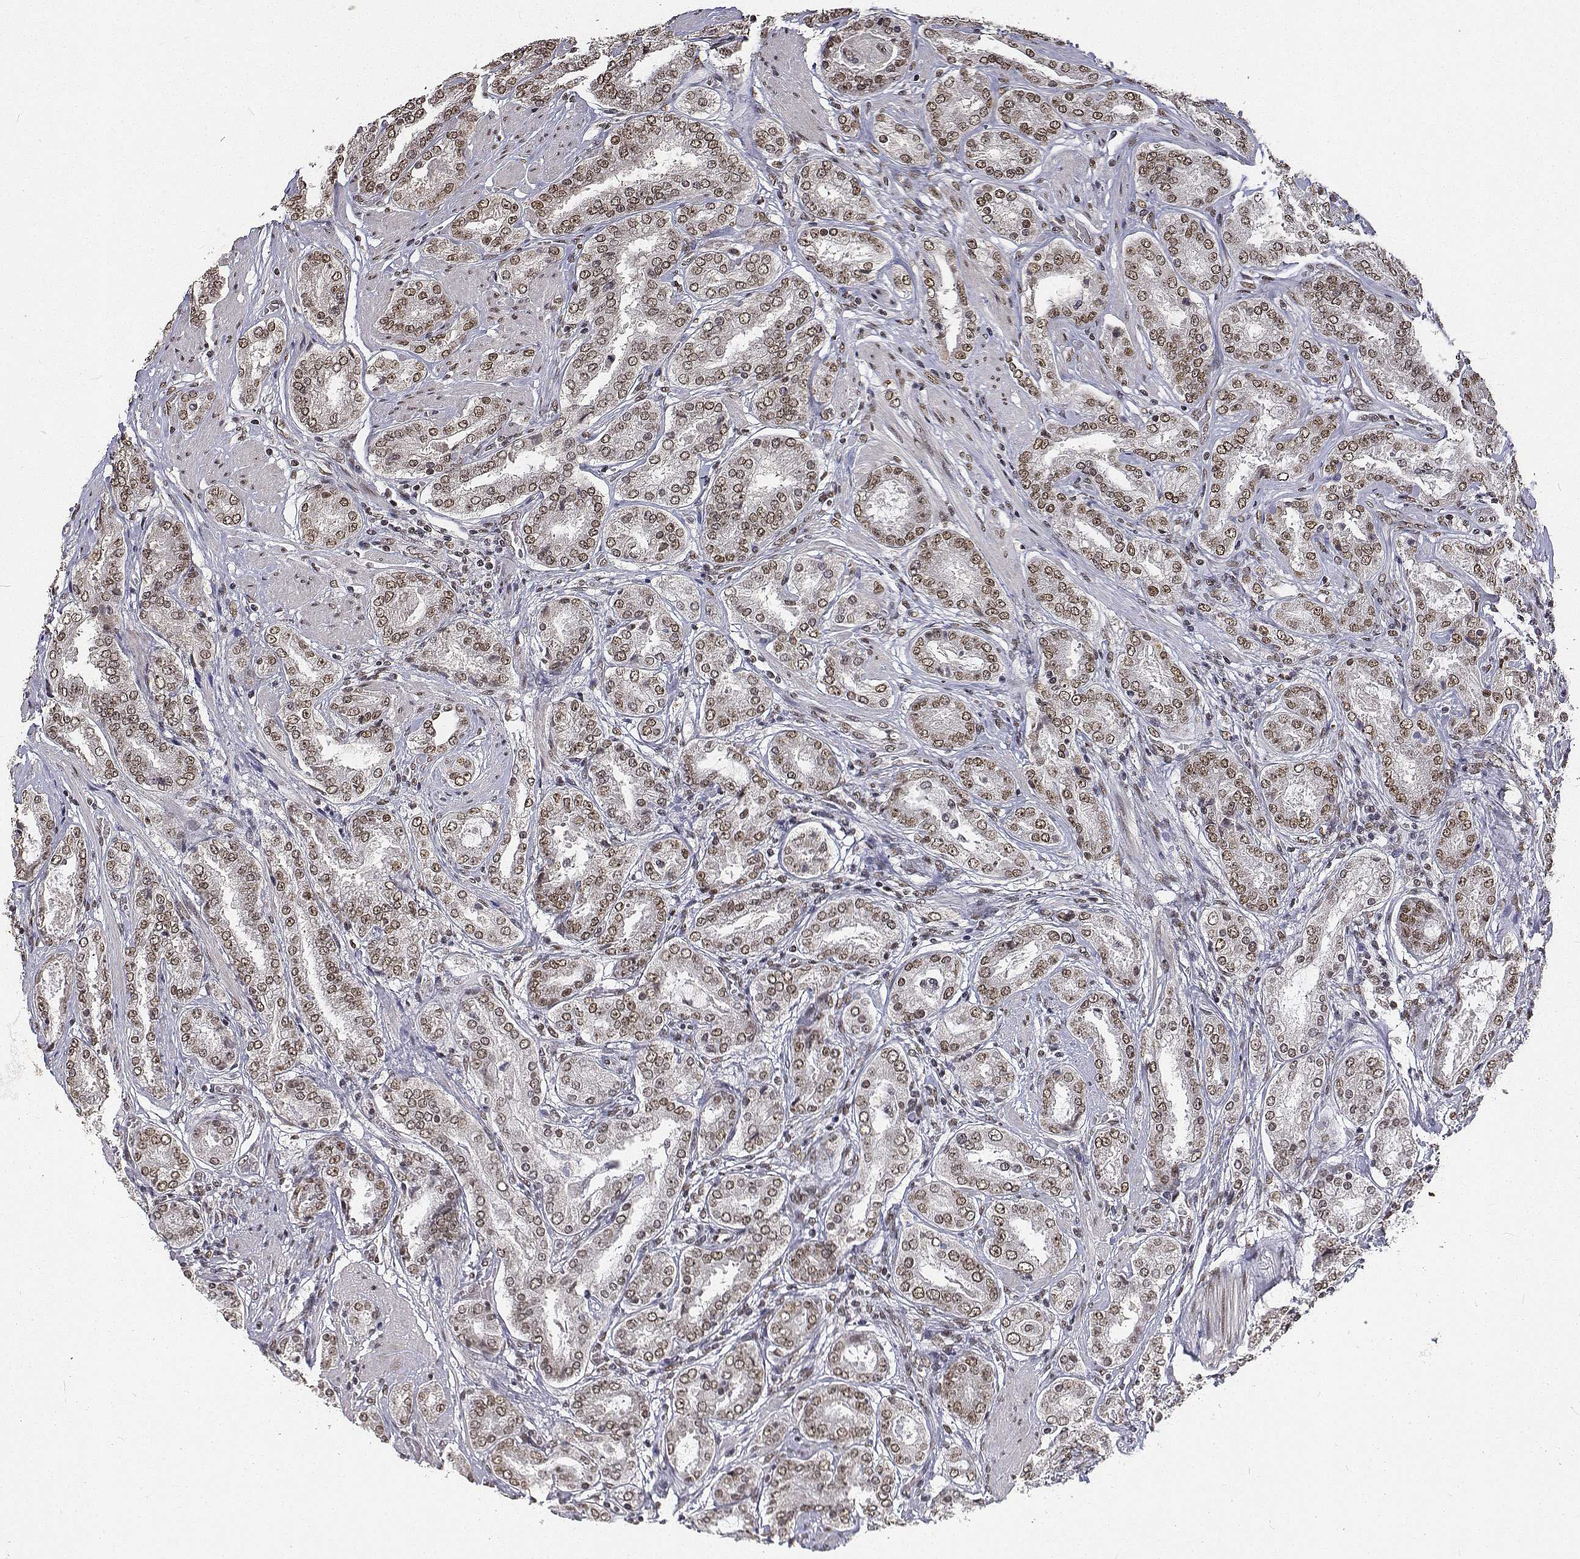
{"staining": {"intensity": "moderate", "quantity": "25%-75%", "location": "nuclear"}, "tissue": "prostate cancer", "cell_type": "Tumor cells", "image_type": "cancer", "snomed": [{"axis": "morphology", "description": "Adenocarcinoma, High grade"}, {"axis": "topography", "description": "Prostate"}], "caption": "Immunohistochemistry (IHC) photomicrograph of neoplastic tissue: human prostate cancer (adenocarcinoma (high-grade)) stained using immunohistochemistry demonstrates medium levels of moderate protein expression localized specifically in the nuclear of tumor cells, appearing as a nuclear brown color.", "gene": "ATRX", "patient": {"sex": "male", "age": 63}}